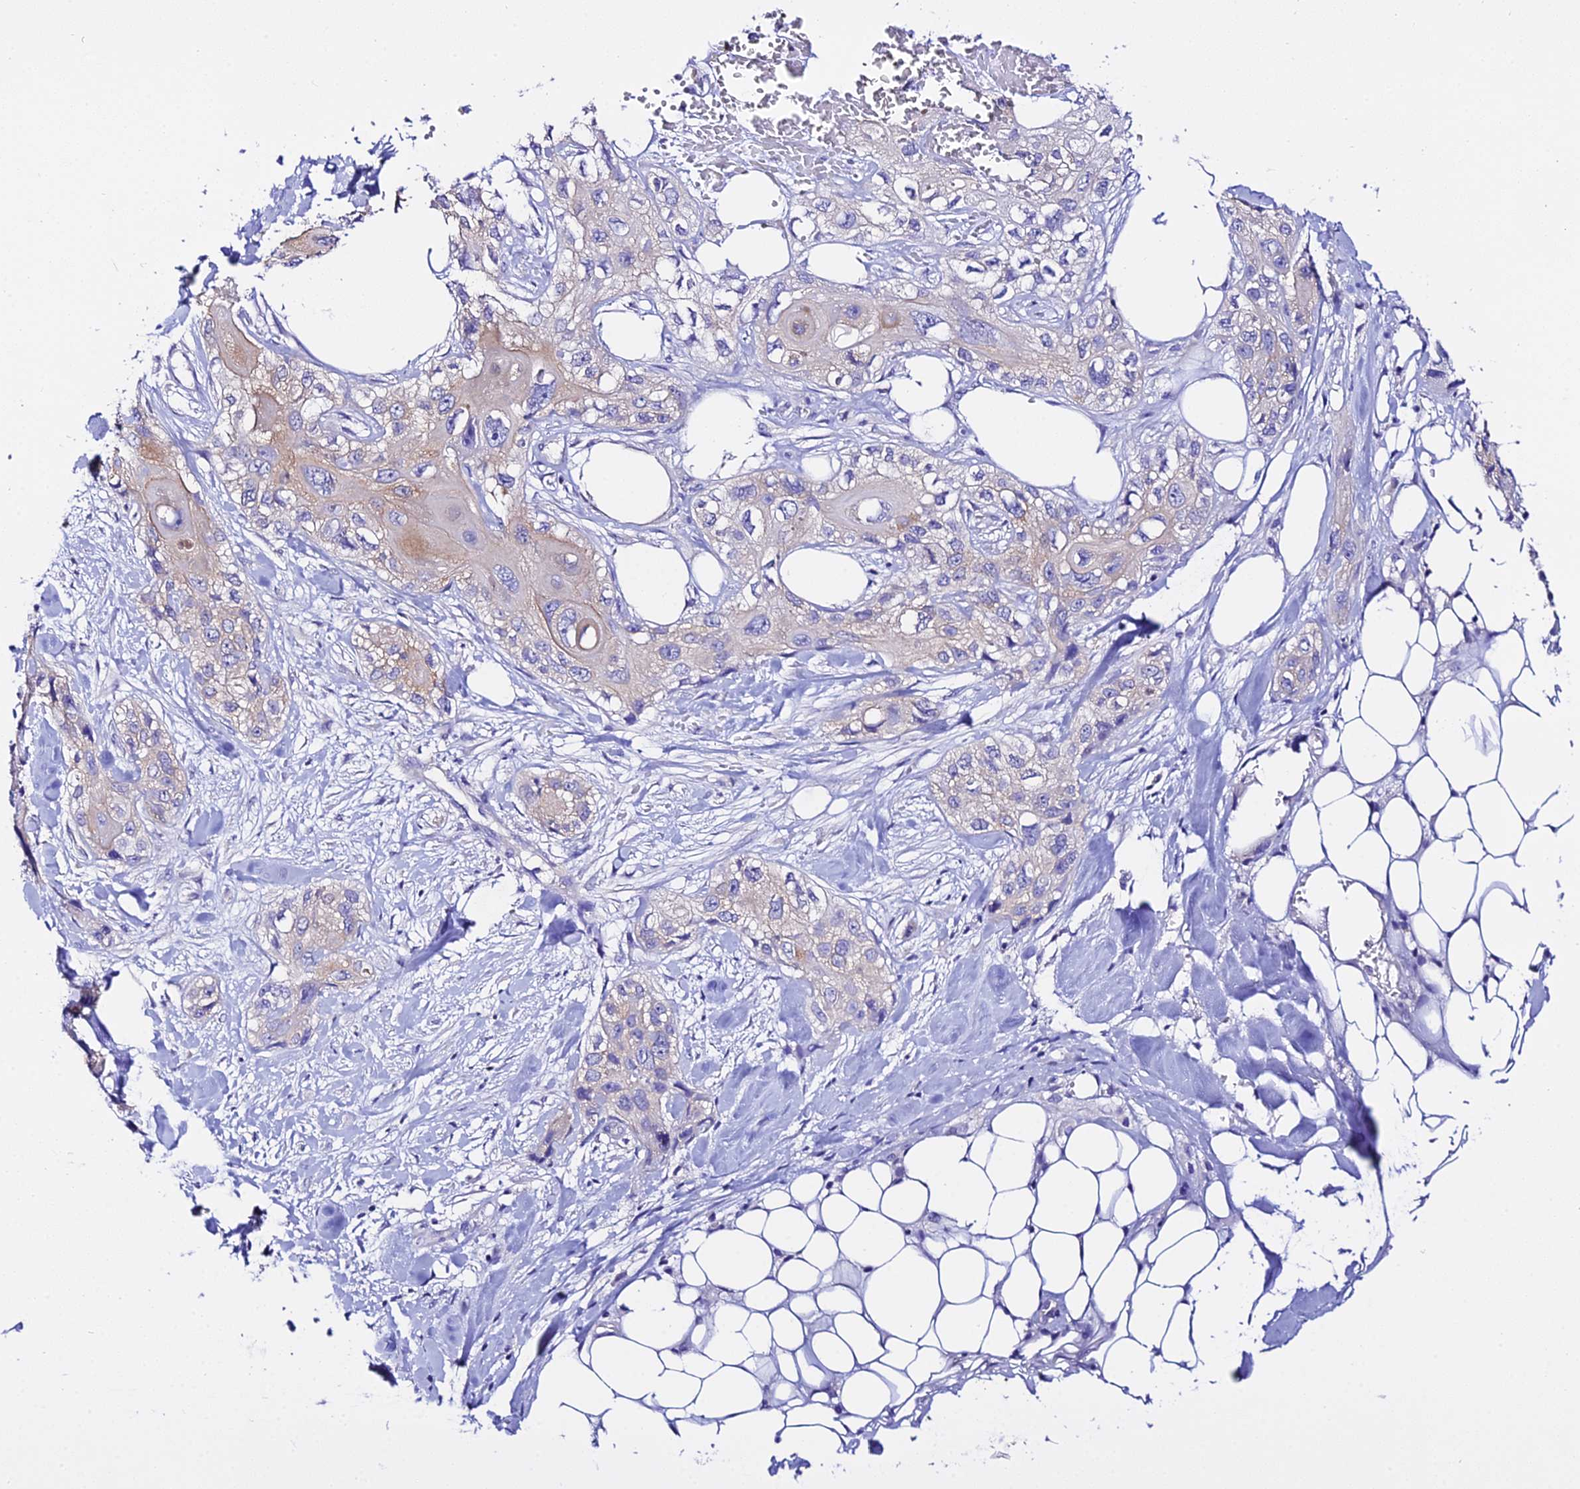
{"staining": {"intensity": "weak", "quantity": "<25%", "location": "cytoplasmic/membranous"}, "tissue": "skin cancer", "cell_type": "Tumor cells", "image_type": "cancer", "snomed": [{"axis": "morphology", "description": "Normal tissue, NOS"}, {"axis": "morphology", "description": "Squamous cell carcinoma, NOS"}, {"axis": "topography", "description": "Skin"}], "caption": "Skin cancer was stained to show a protein in brown. There is no significant positivity in tumor cells.", "gene": "ATG16L2", "patient": {"sex": "male", "age": 72}}